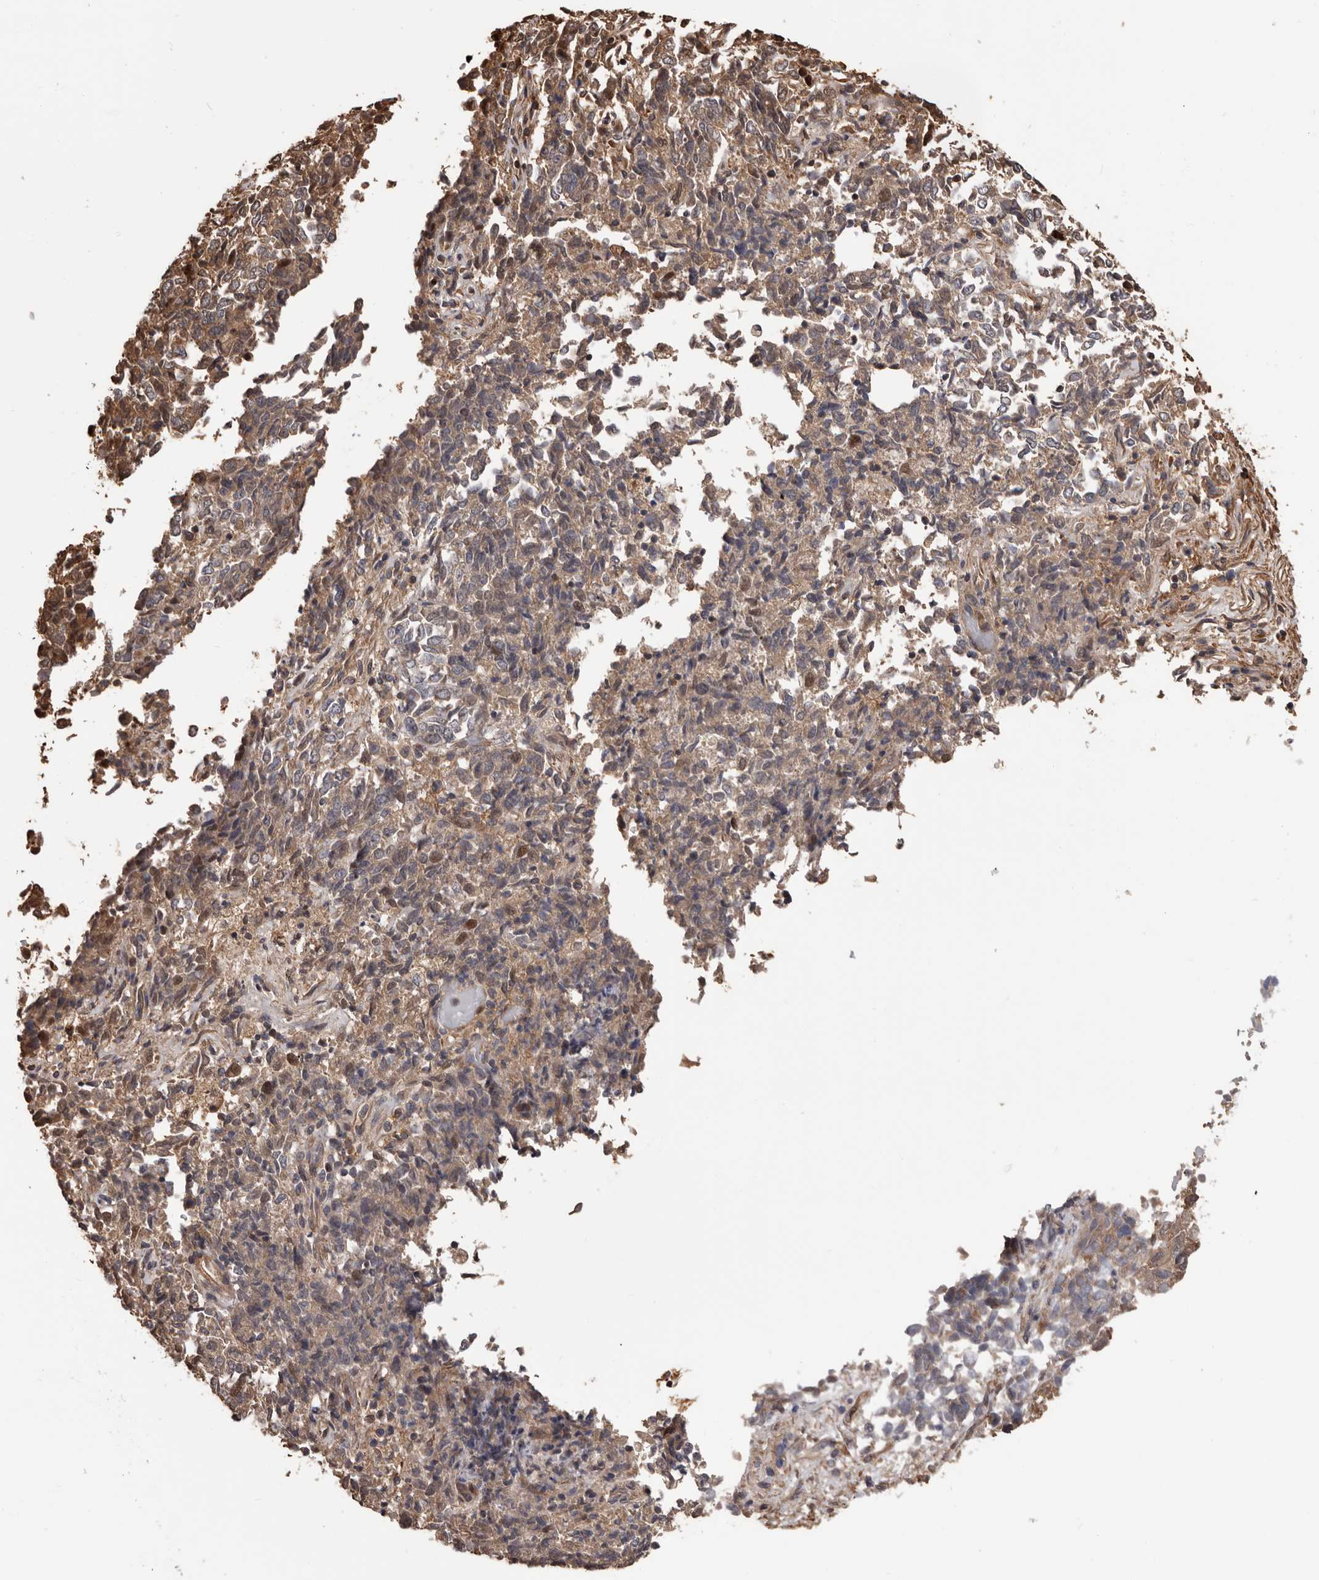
{"staining": {"intensity": "moderate", "quantity": "25%-75%", "location": "cytoplasmic/membranous"}, "tissue": "endometrial cancer", "cell_type": "Tumor cells", "image_type": "cancer", "snomed": [{"axis": "morphology", "description": "Adenocarcinoma, NOS"}, {"axis": "topography", "description": "Endometrium"}], "caption": "High-magnification brightfield microscopy of adenocarcinoma (endometrial) stained with DAB (brown) and counterstained with hematoxylin (blue). tumor cells exhibit moderate cytoplasmic/membranous staining is appreciated in about25%-75% of cells. (IHC, brightfield microscopy, high magnification).", "gene": "ADAMTS2", "patient": {"sex": "female", "age": 80}}